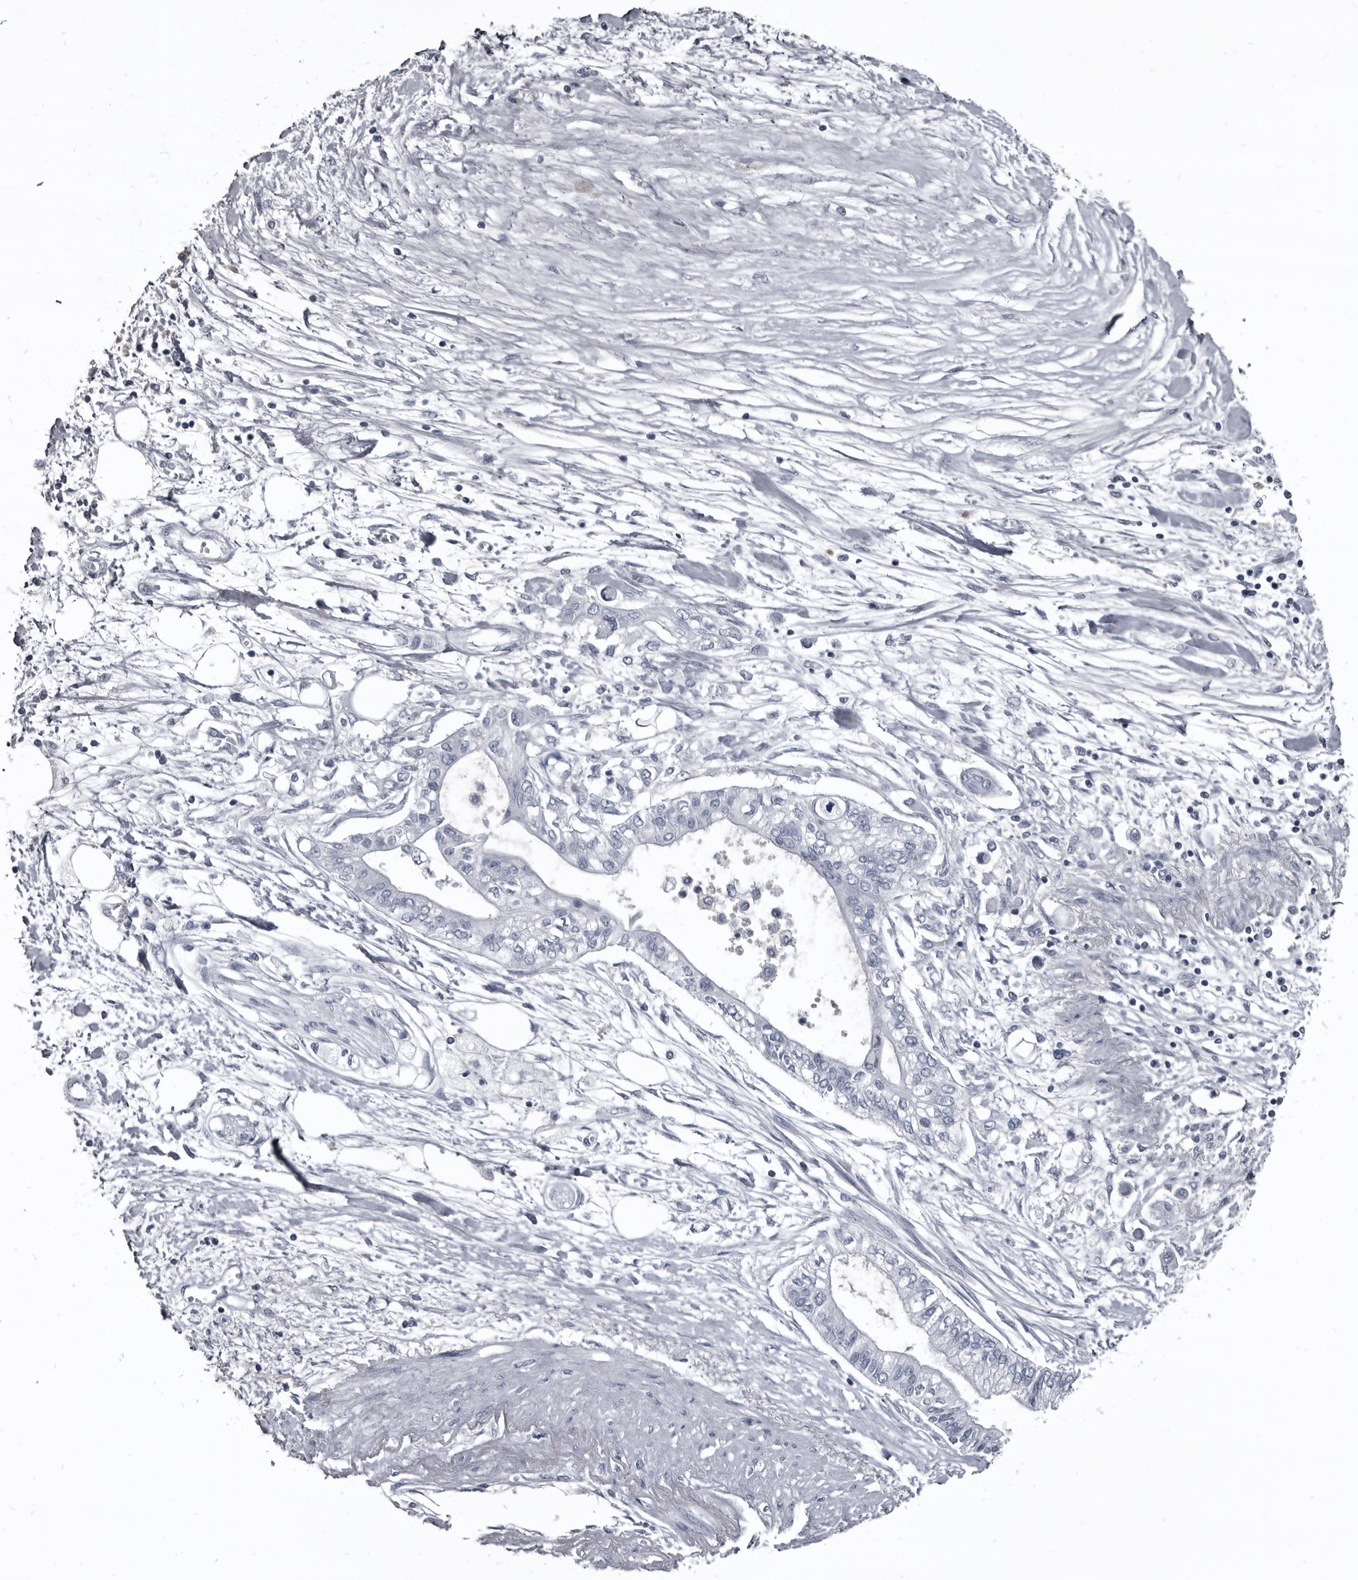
{"staining": {"intensity": "negative", "quantity": "none", "location": "none"}, "tissue": "pancreatic cancer", "cell_type": "Tumor cells", "image_type": "cancer", "snomed": [{"axis": "morphology", "description": "Adenocarcinoma, NOS"}, {"axis": "topography", "description": "Pancreas"}], "caption": "Immunohistochemical staining of human pancreatic cancer (adenocarcinoma) reveals no significant staining in tumor cells.", "gene": "GREB1", "patient": {"sex": "female", "age": 77}}